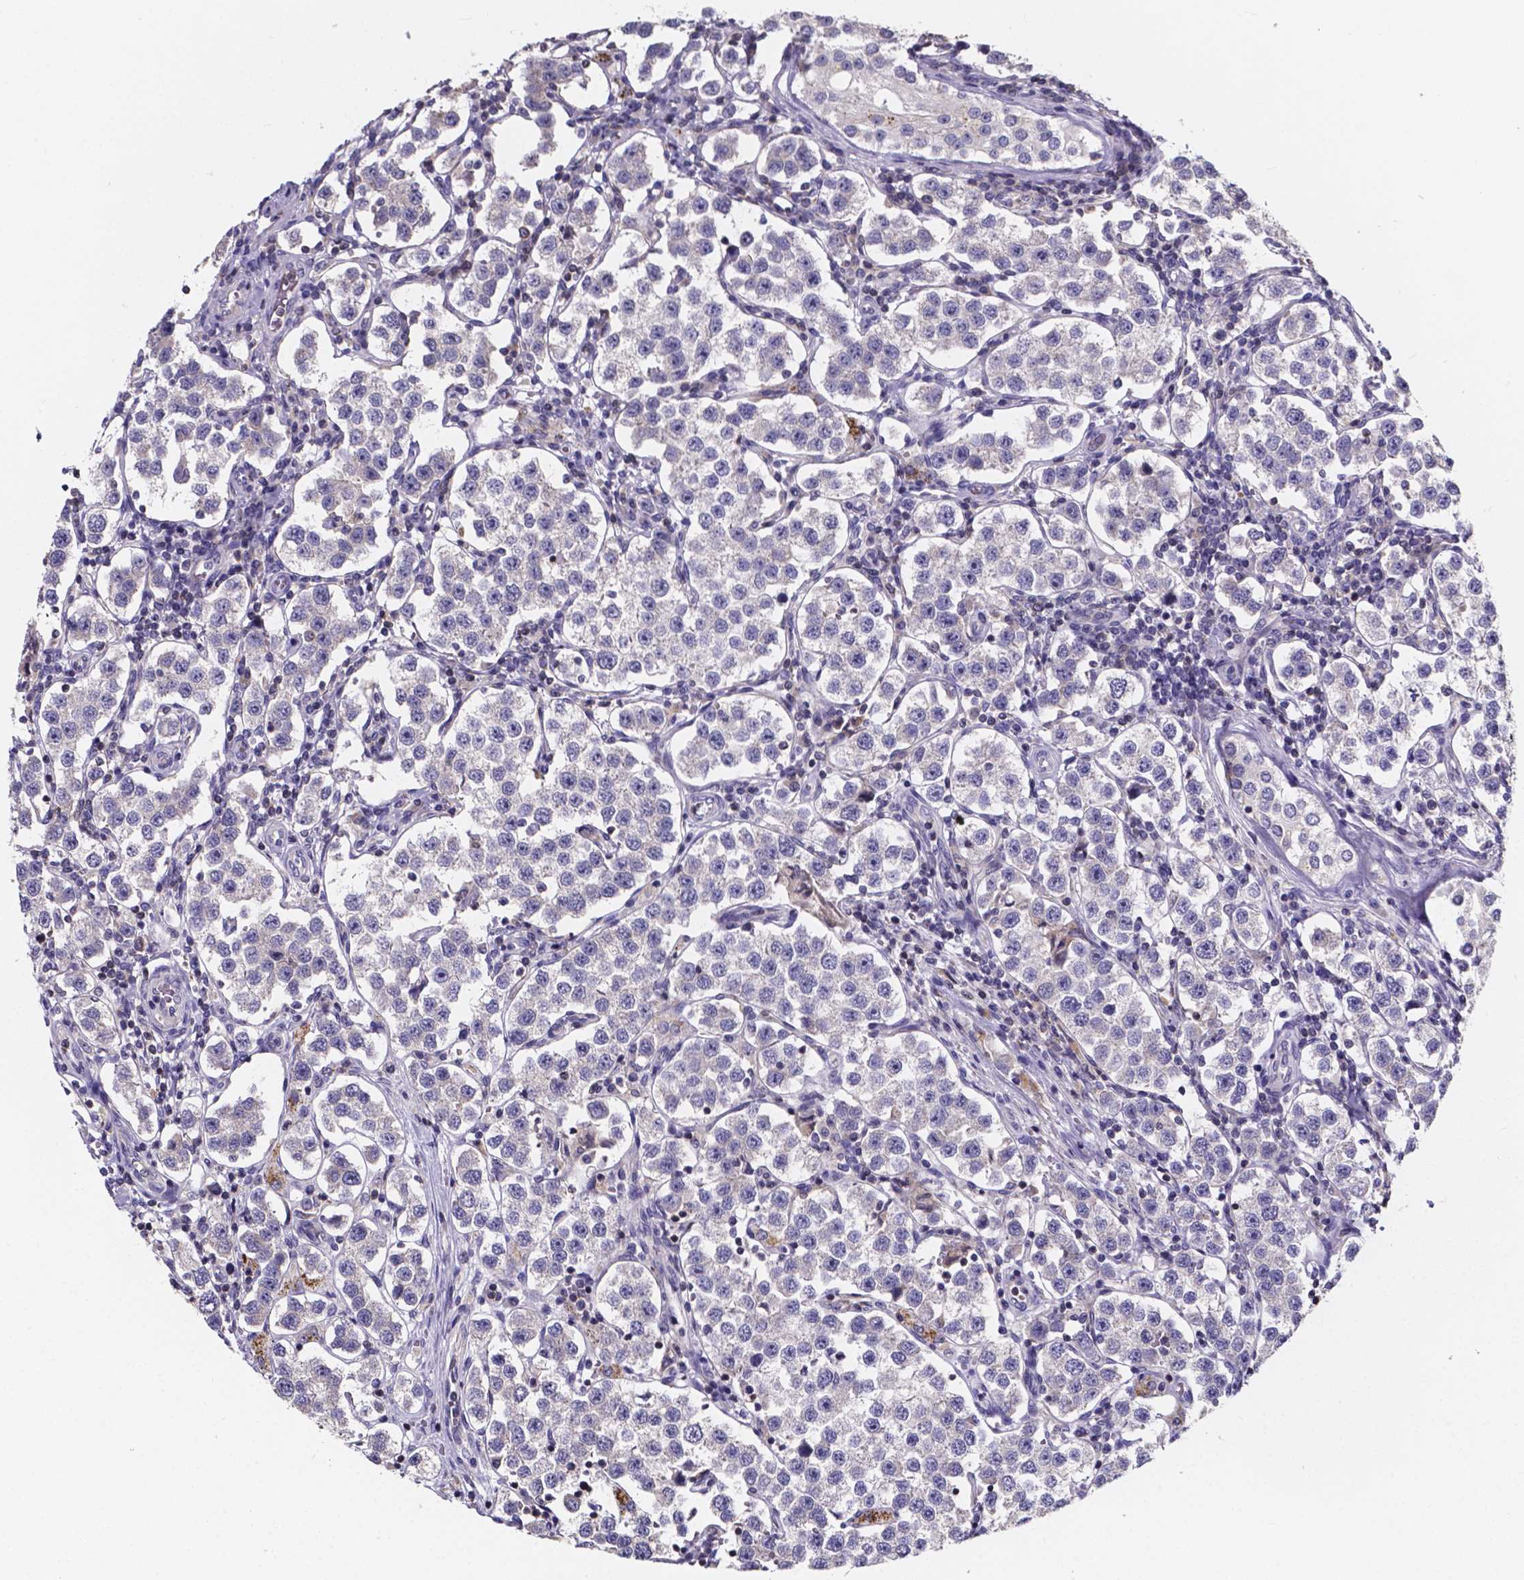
{"staining": {"intensity": "negative", "quantity": "none", "location": "none"}, "tissue": "testis cancer", "cell_type": "Tumor cells", "image_type": "cancer", "snomed": [{"axis": "morphology", "description": "Seminoma, NOS"}, {"axis": "topography", "description": "Testis"}], "caption": "The image displays no significant positivity in tumor cells of seminoma (testis). The staining is performed using DAB brown chromogen with nuclei counter-stained in using hematoxylin.", "gene": "THEMIS", "patient": {"sex": "male", "age": 37}}